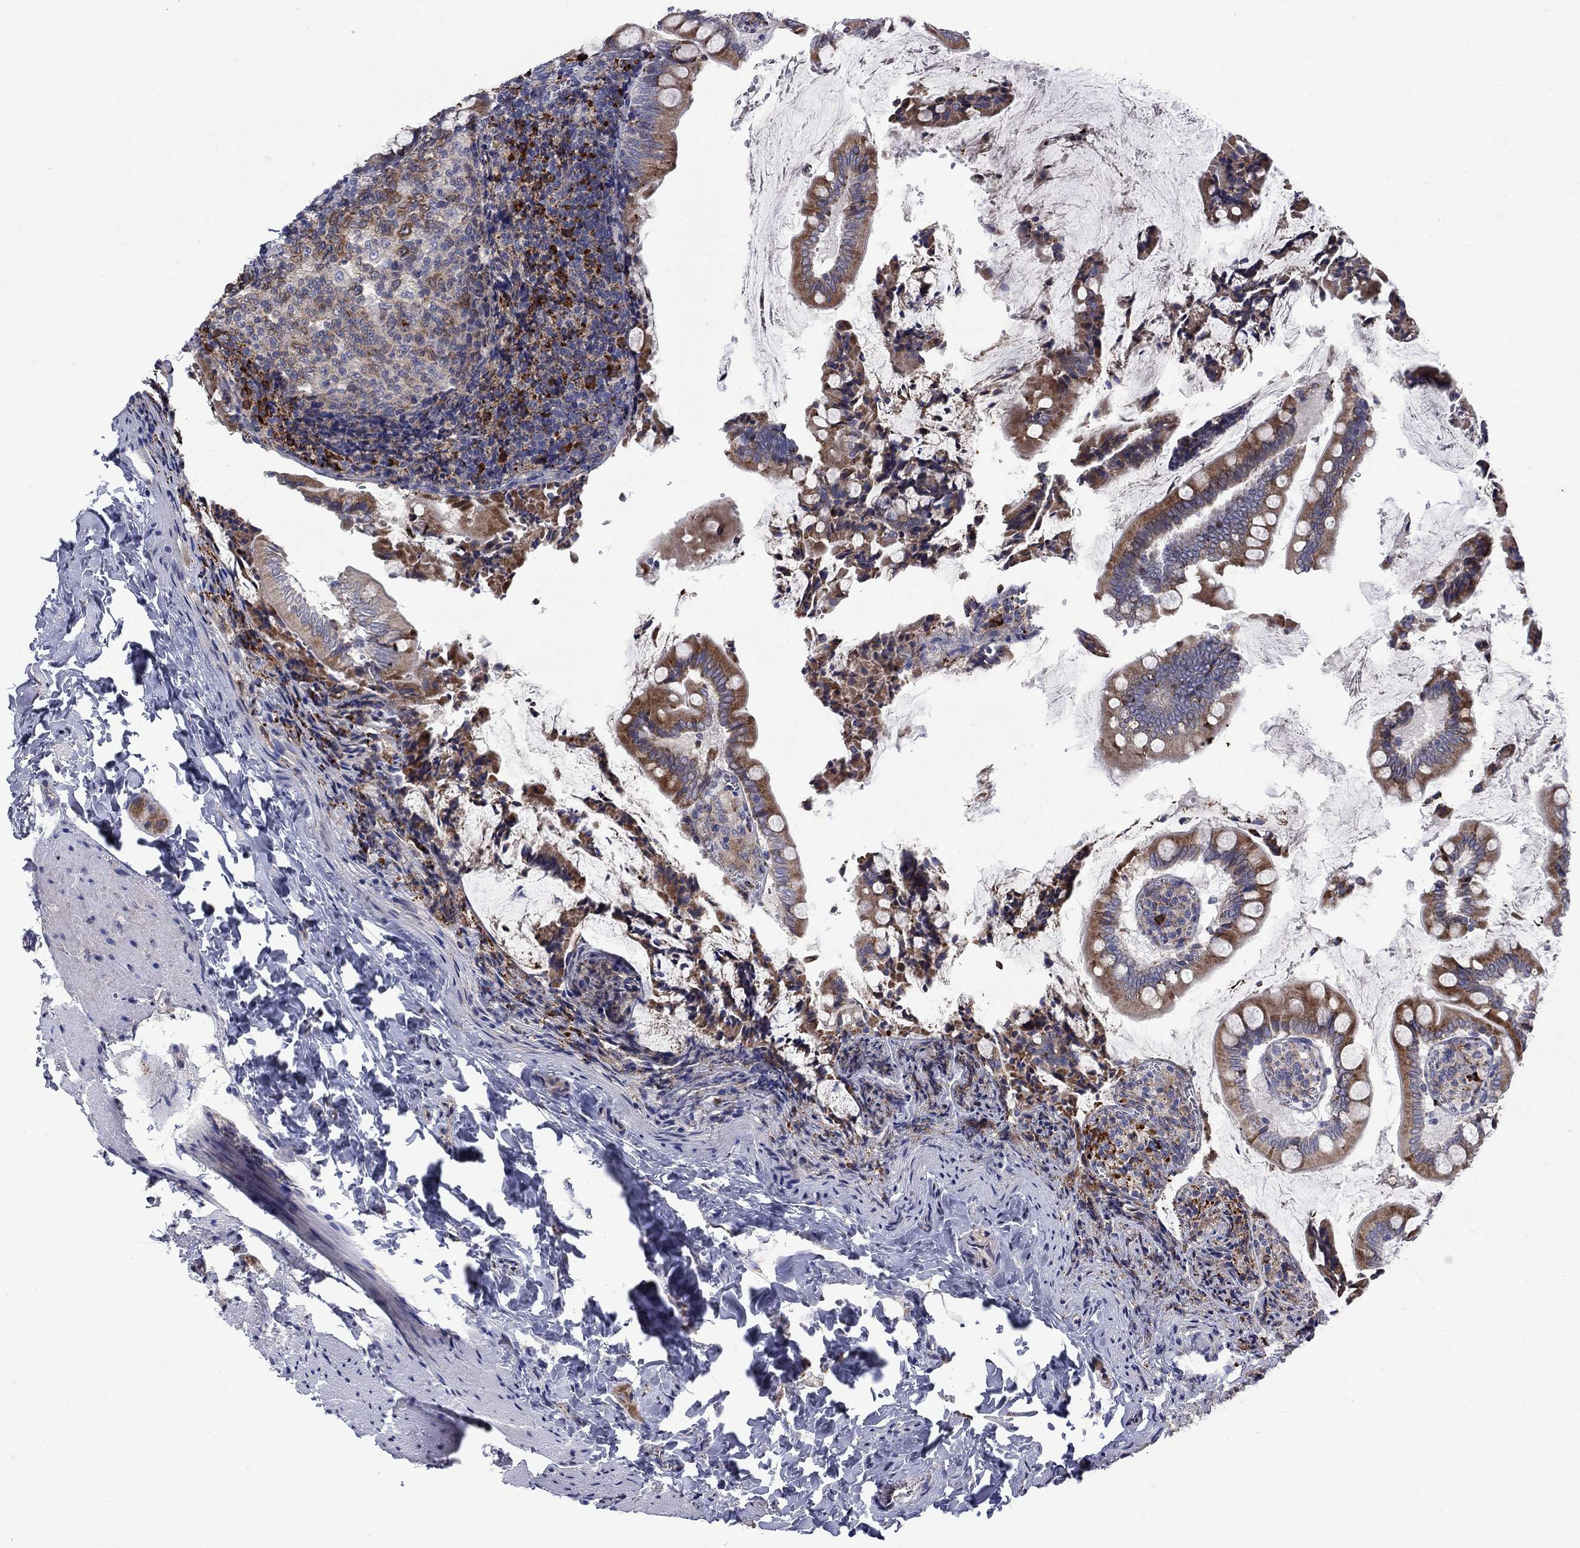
{"staining": {"intensity": "strong", "quantity": "25%-75%", "location": "cytoplasmic/membranous"}, "tissue": "small intestine", "cell_type": "Glandular cells", "image_type": "normal", "snomed": [{"axis": "morphology", "description": "Normal tissue, NOS"}, {"axis": "topography", "description": "Small intestine"}], "caption": "The micrograph shows staining of unremarkable small intestine, revealing strong cytoplasmic/membranous protein positivity (brown color) within glandular cells. (Brightfield microscopy of DAB IHC at high magnification).", "gene": "ASNS", "patient": {"sex": "female", "age": 56}}